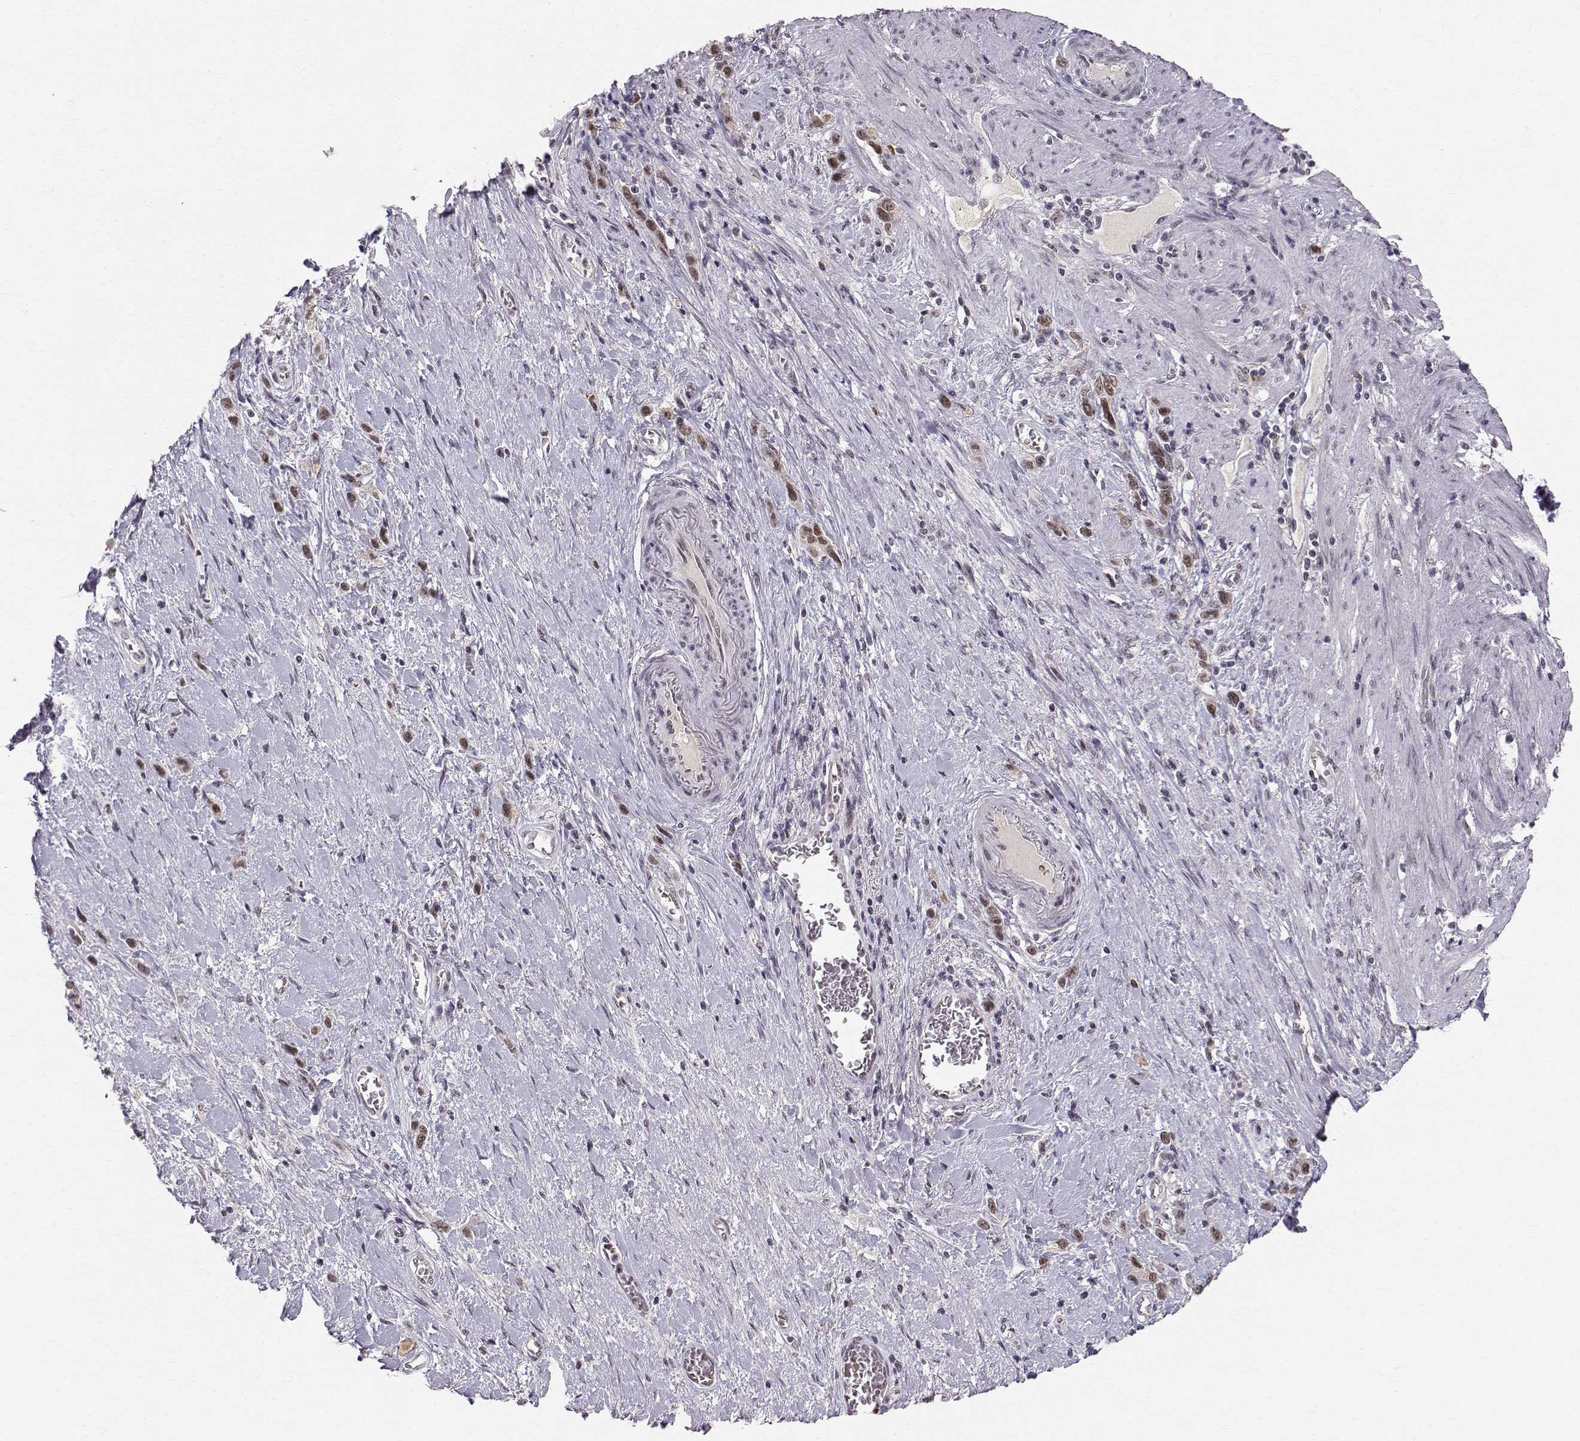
{"staining": {"intensity": "strong", "quantity": "25%-75%", "location": "nuclear"}, "tissue": "stomach cancer", "cell_type": "Tumor cells", "image_type": "cancer", "snomed": [{"axis": "morphology", "description": "Normal tissue, NOS"}, {"axis": "morphology", "description": "Adenocarcinoma, NOS"}, {"axis": "morphology", "description": "Adenocarcinoma, High grade"}, {"axis": "topography", "description": "Stomach, upper"}, {"axis": "topography", "description": "Stomach"}], "caption": "Immunohistochemistry (IHC) photomicrograph of neoplastic tissue: human stomach cancer (adenocarcinoma (high-grade)) stained using IHC displays high levels of strong protein expression localized specifically in the nuclear of tumor cells, appearing as a nuclear brown color.", "gene": "RPP38", "patient": {"sex": "female", "age": 65}}